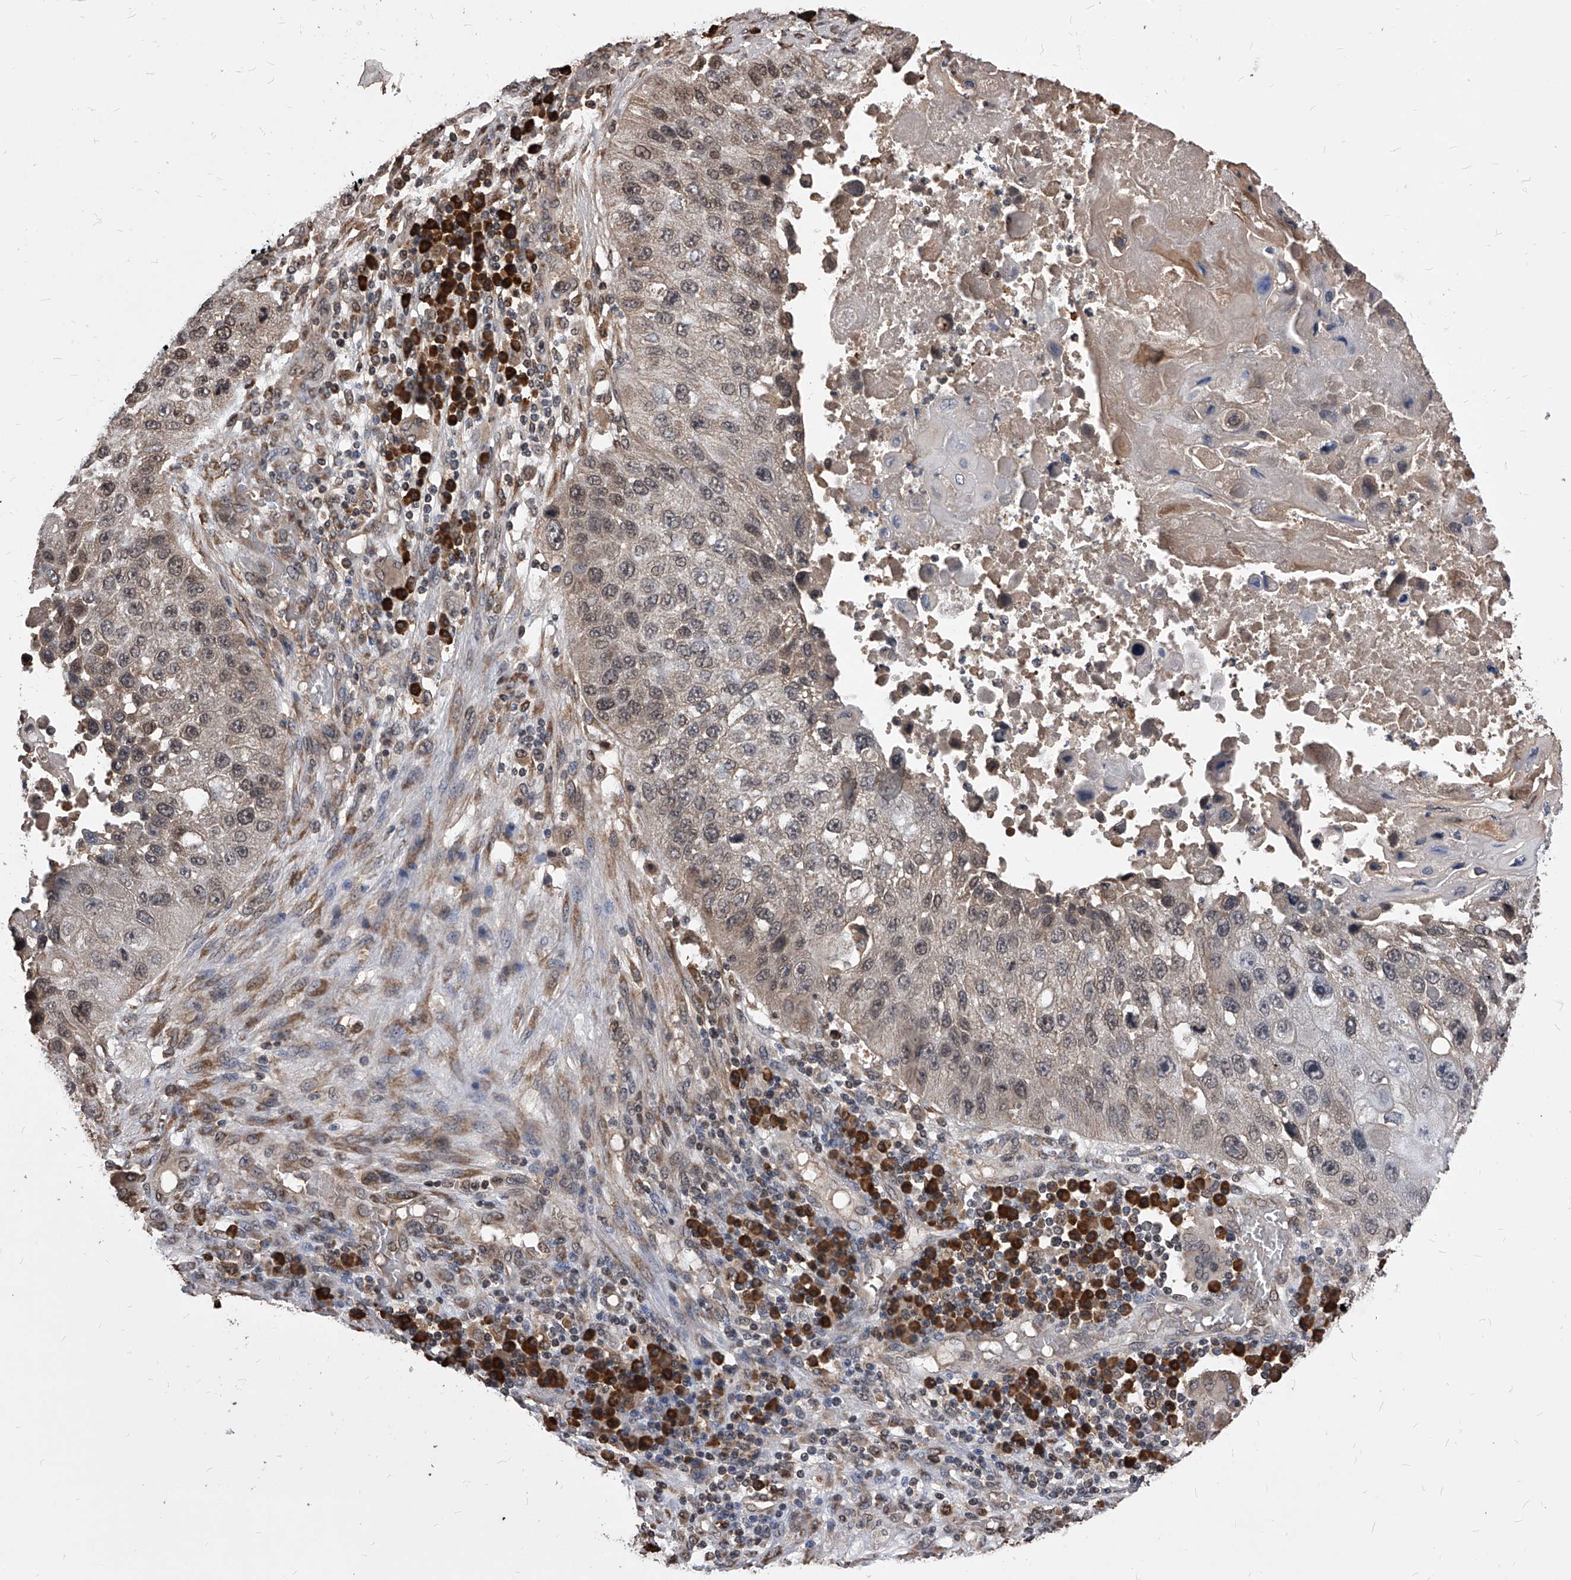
{"staining": {"intensity": "weak", "quantity": ">75%", "location": "cytoplasmic/membranous,nuclear"}, "tissue": "lung cancer", "cell_type": "Tumor cells", "image_type": "cancer", "snomed": [{"axis": "morphology", "description": "Squamous cell carcinoma, NOS"}, {"axis": "topography", "description": "Lung"}], "caption": "Lung cancer (squamous cell carcinoma) stained for a protein (brown) exhibits weak cytoplasmic/membranous and nuclear positive positivity in about >75% of tumor cells.", "gene": "ID1", "patient": {"sex": "male", "age": 61}}